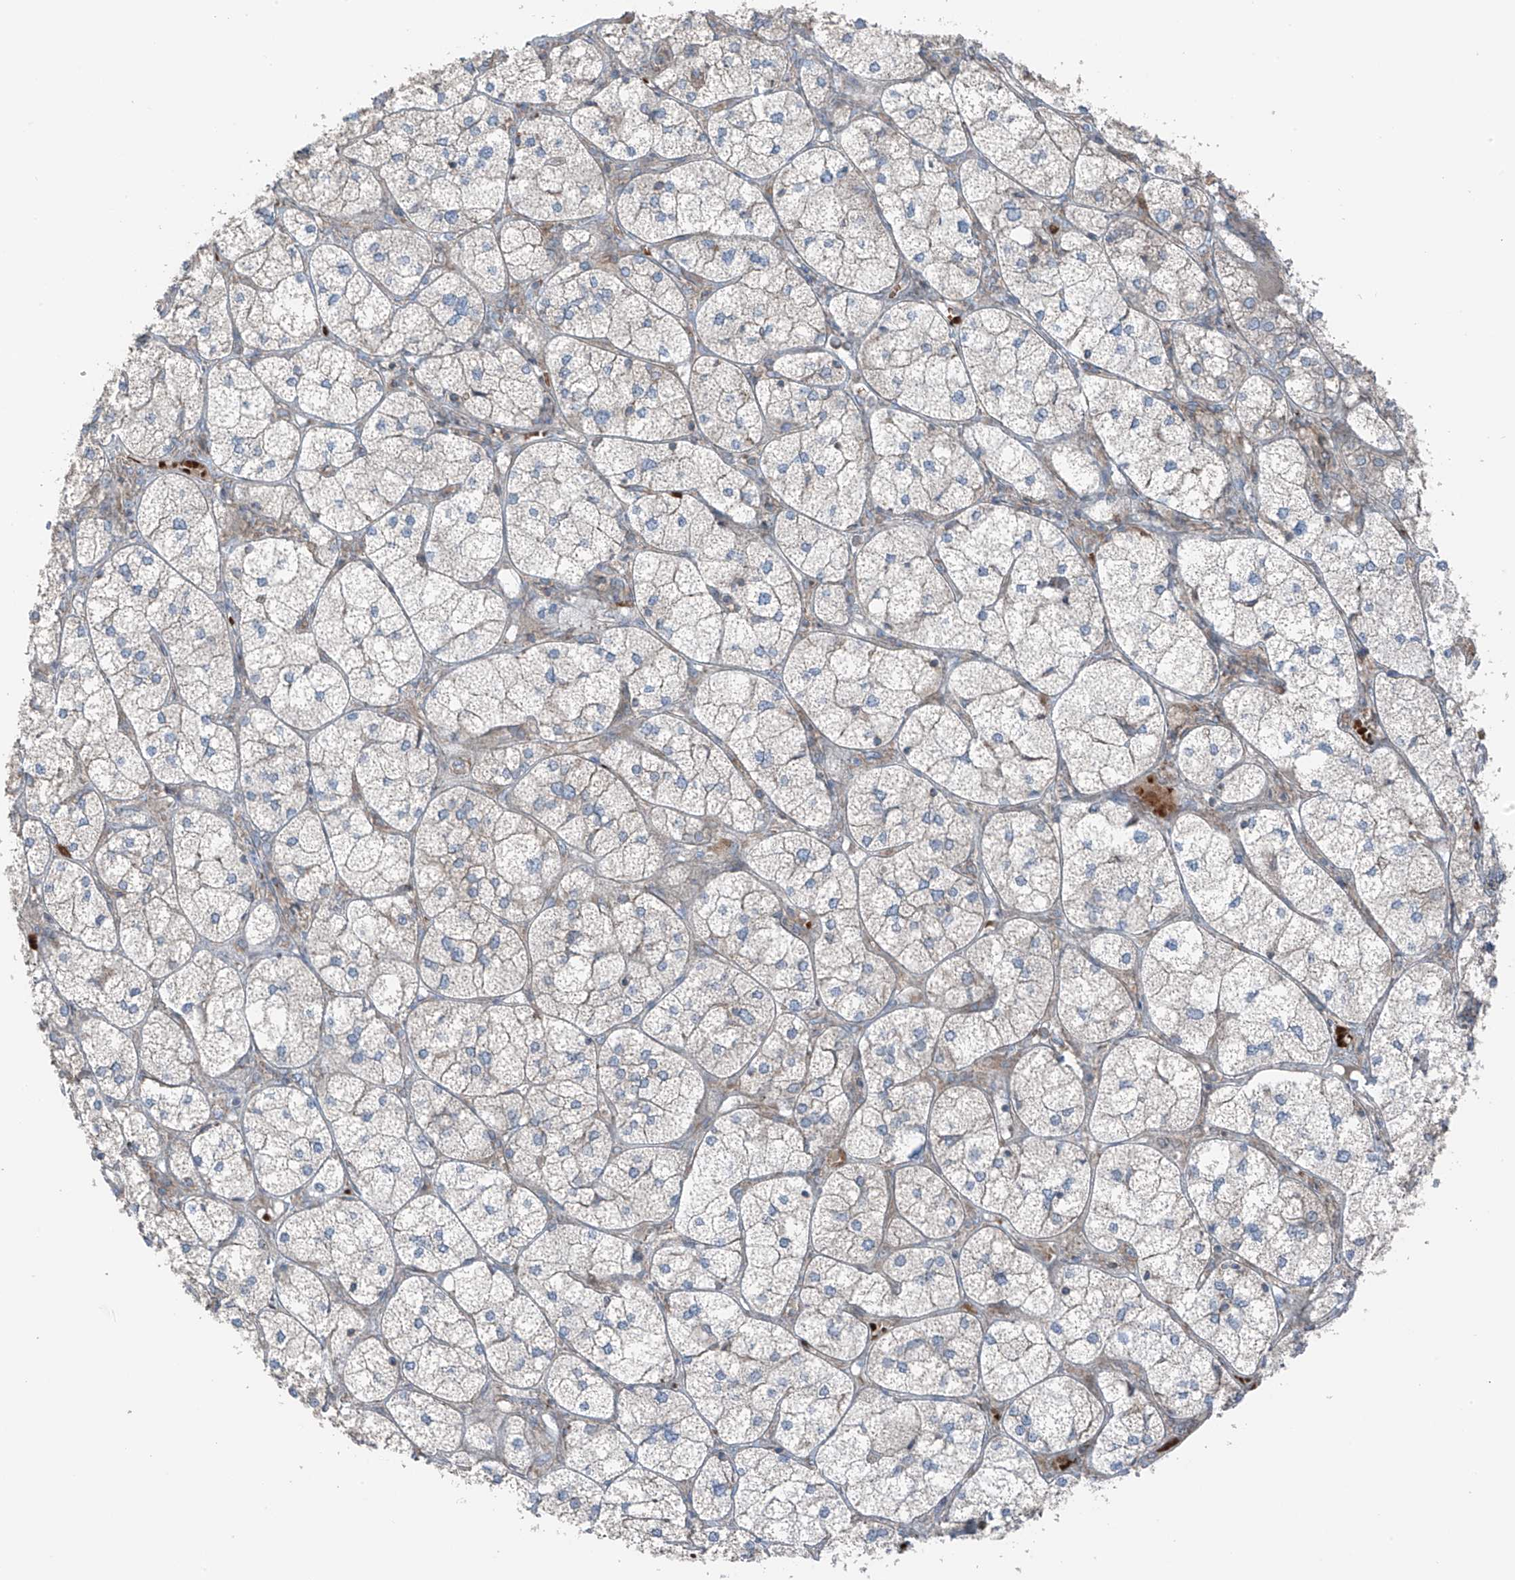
{"staining": {"intensity": "weak", "quantity": "<25%", "location": "cytoplasmic/membranous"}, "tissue": "adrenal gland", "cell_type": "Glandular cells", "image_type": "normal", "snomed": [{"axis": "morphology", "description": "Normal tissue, NOS"}, {"axis": "topography", "description": "Adrenal gland"}], "caption": "The micrograph reveals no significant expression in glandular cells of adrenal gland.", "gene": "ERLEC1", "patient": {"sex": "female", "age": 61}}